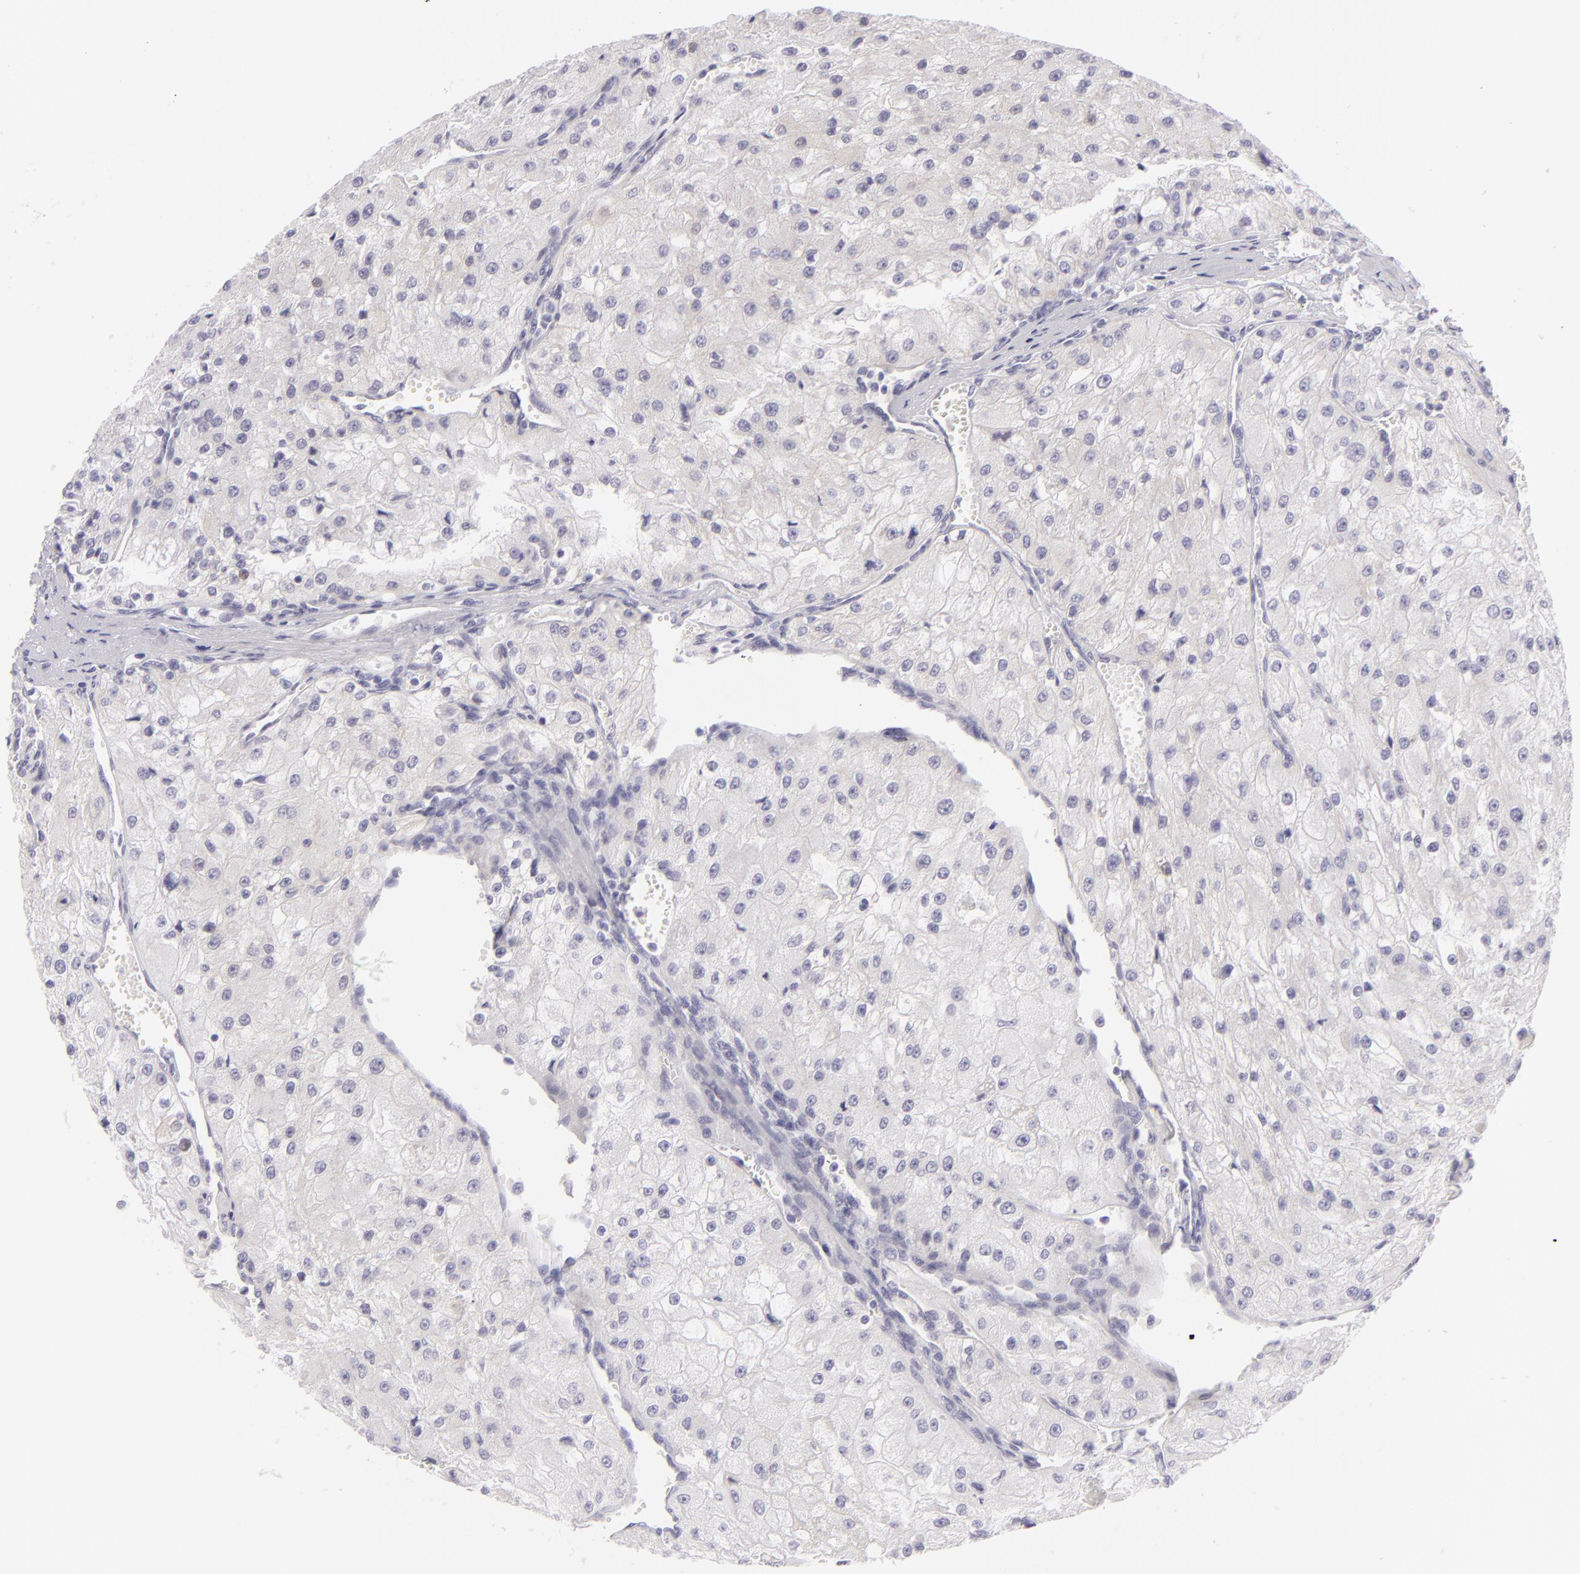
{"staining": {"intensity": "negative", "quantity": "none", "location": "none"}, "tissue": "renal cancer", "cell_type": "Tumor cells", "image_type": "cancer", "snomed": [{"axis": "morphology", "description": "Adenocarcinoma, NOS"}, {"axis": "topography", "description": "Kidney"}], "caption": "Protein analysis of adenocarcinoma (renal) exhibits no significant positivity in tumor cells. (IHC, brightfield microscopy, high magnification).", "gene": "DLG4", "patient": {"sex": "female", "age": 74}}